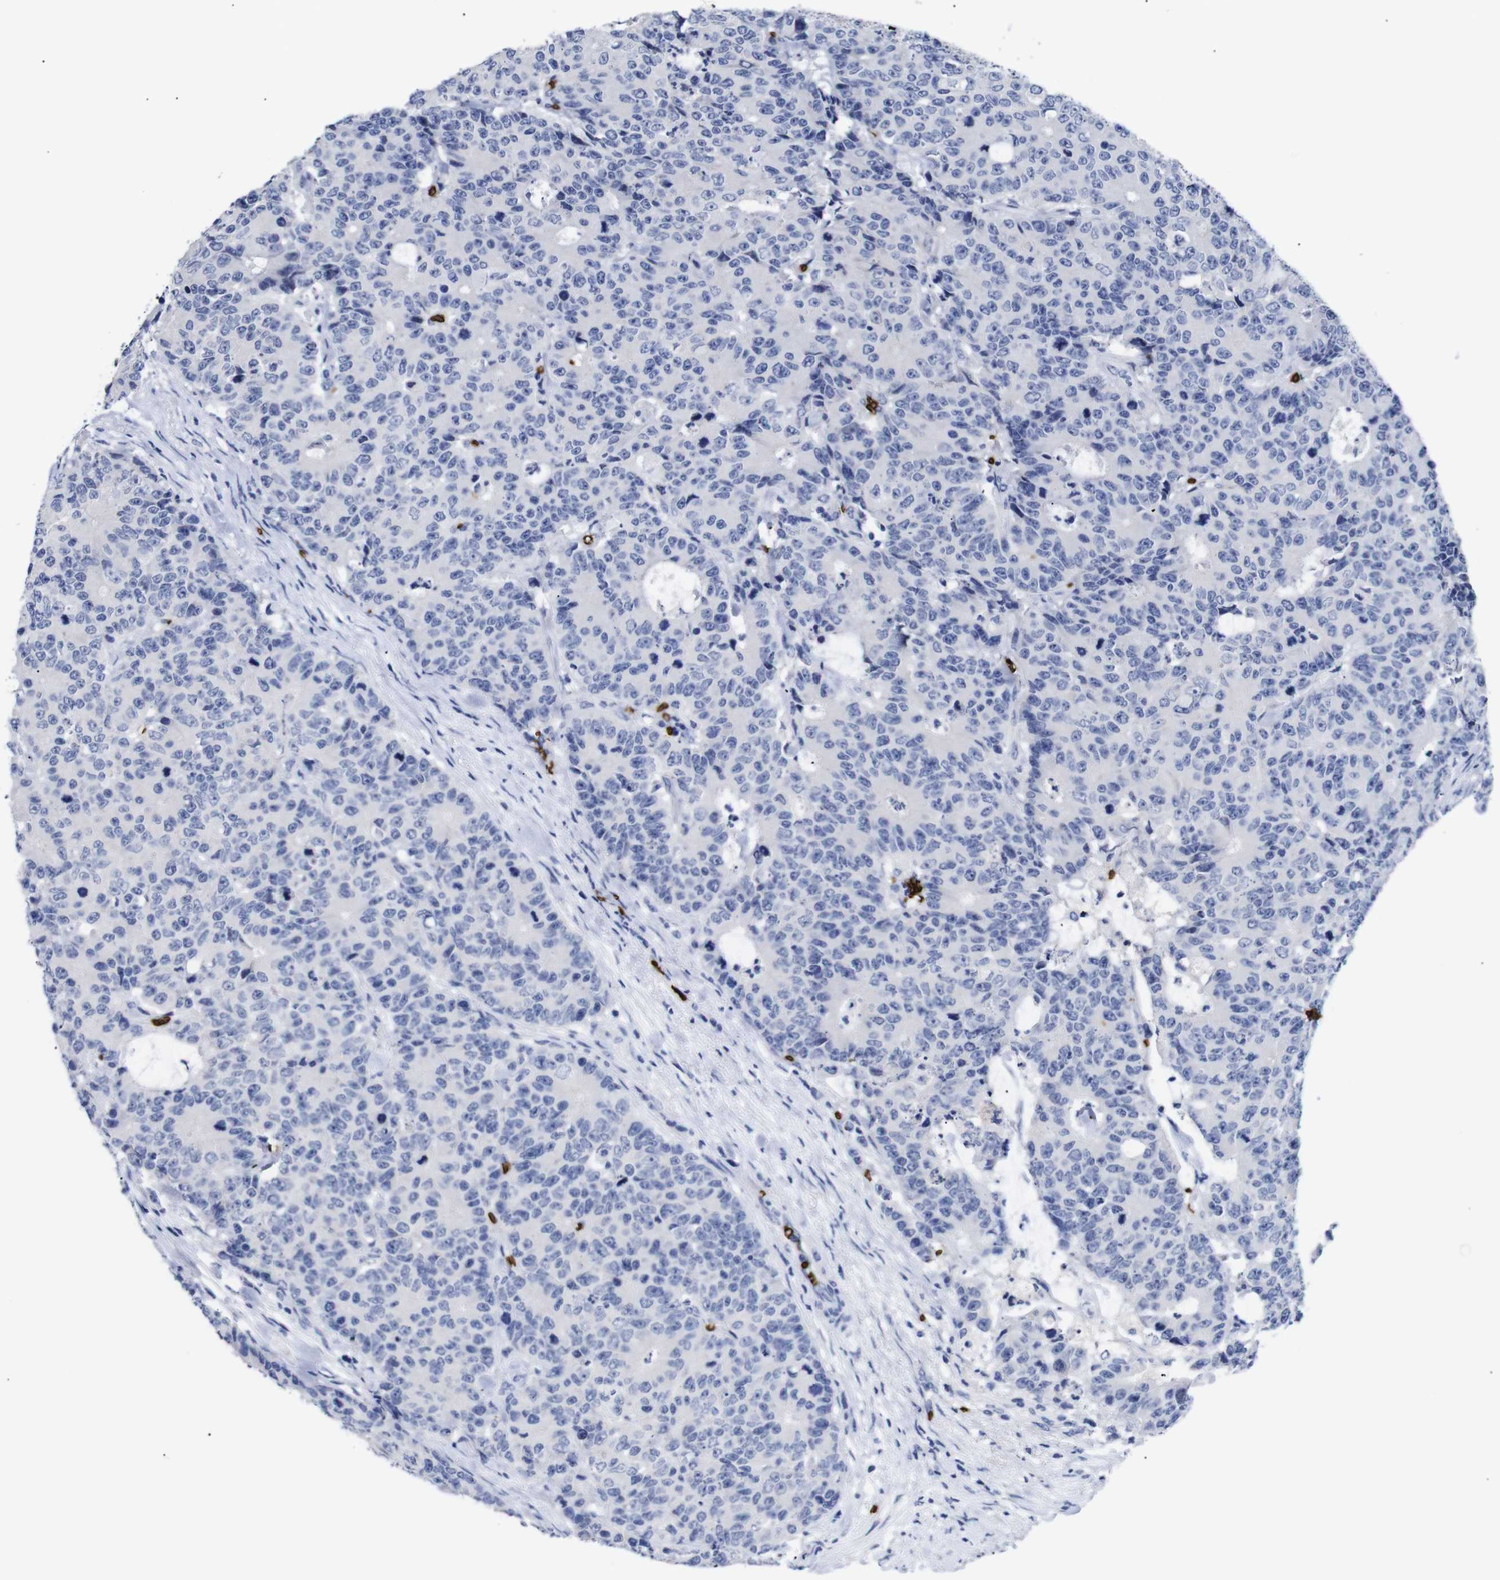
{"staining": {"intensity": "negative", "quantity": "none", "location": "none"}, "tissue": "colorectal cancer", "cell_type": "Tumor cells", "image_type": "cancer", "snomed": [{"axis": "morphology", "description": "Adenocarcinoma, NOS"}, {"axis": "topography", "description": "Colon"}], "caption": "This is an immunohistochemistry (IHC) photomicrograph of colorectal adenocarcinoma. There is no staining in tumor cells.", "gene": "S1PR2", "patient": {"sex": "female", "age": 86}}